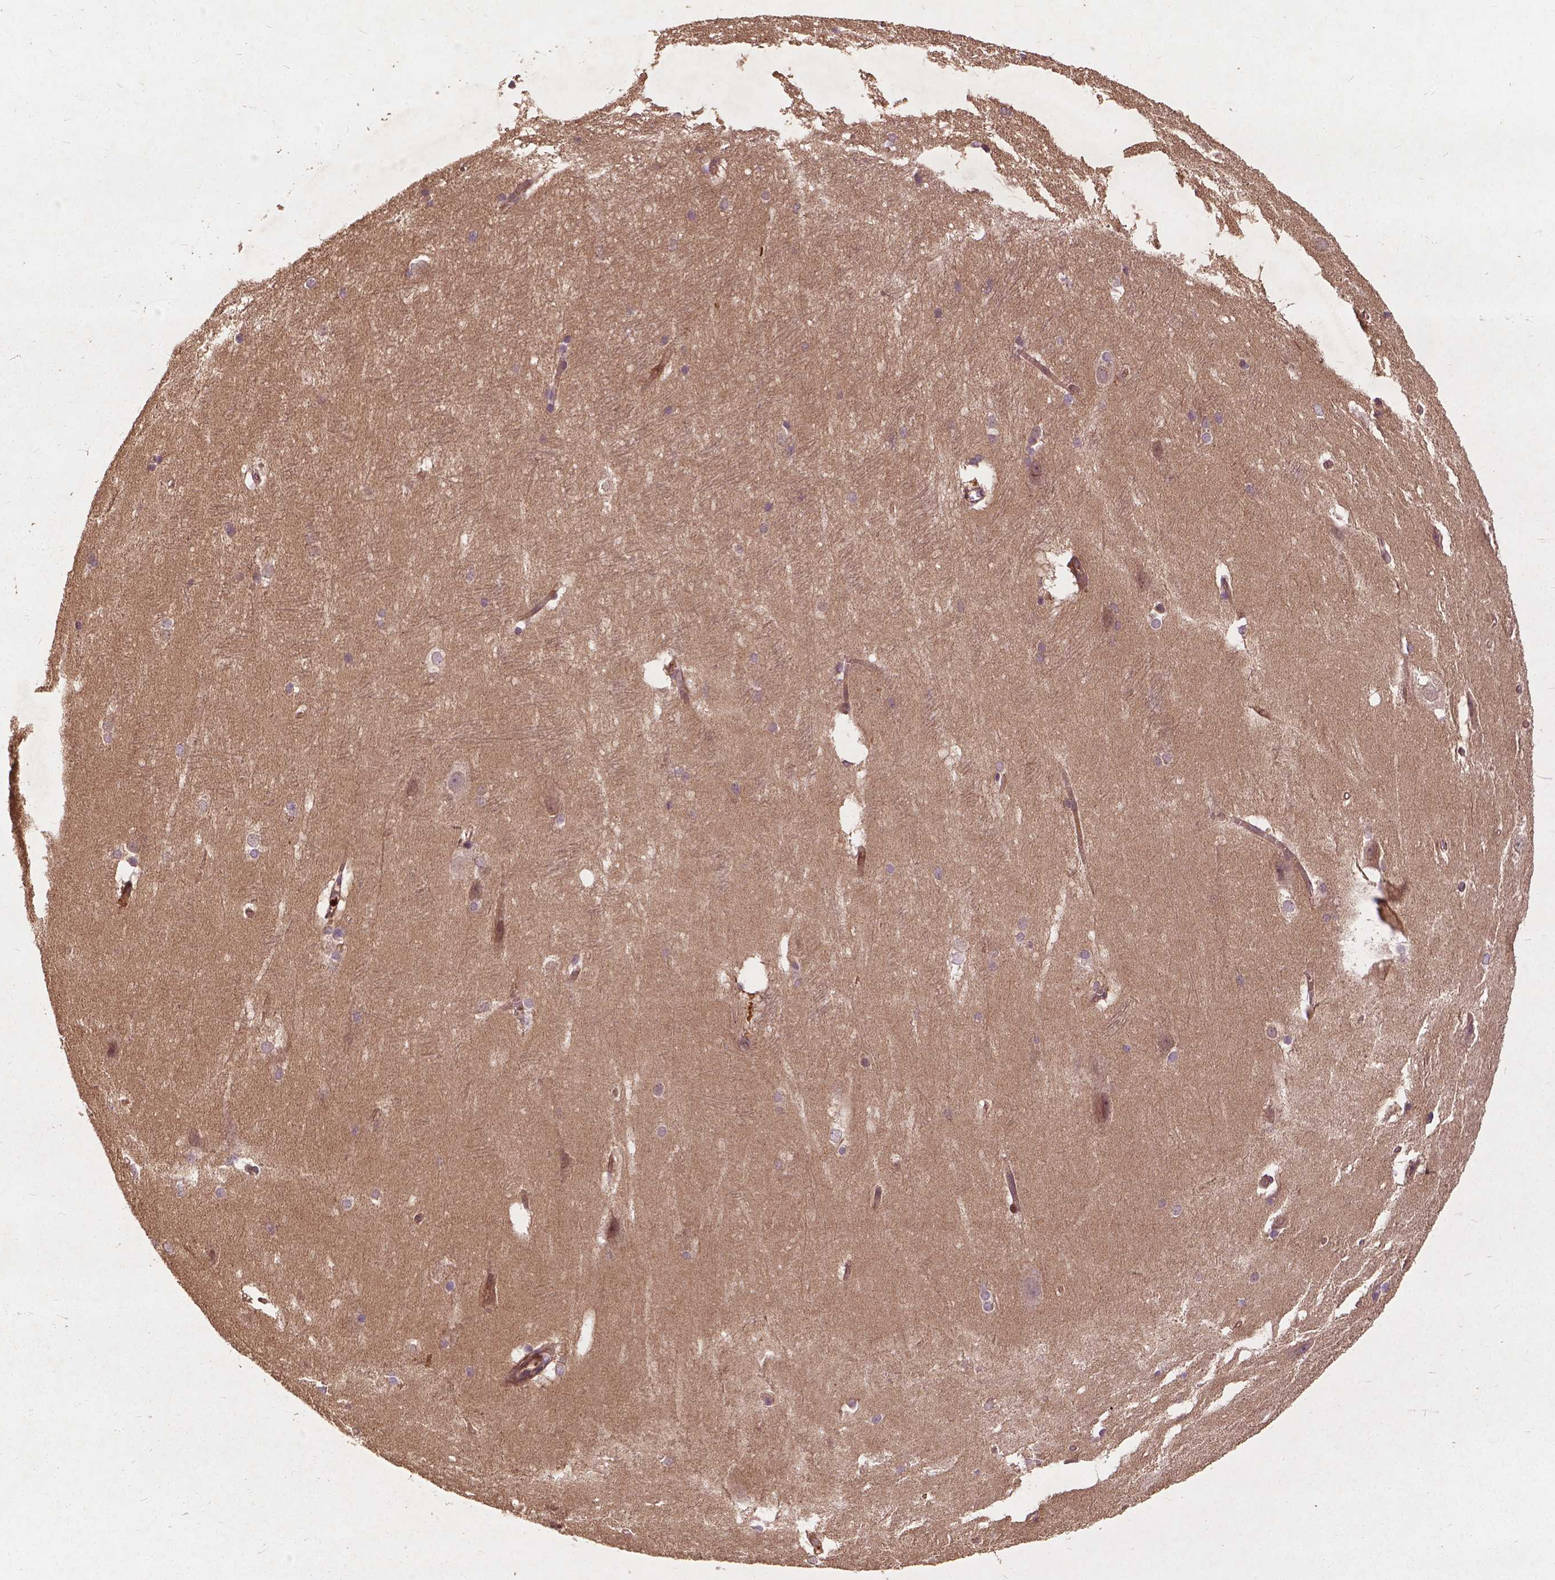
{"staining": {"intensity": "negative", "quantity": "none", "location": "none"}, "tissue": "hippocampus", "cell_type": "Glial cells", "image_type": "normal", "snomed": [{"axis": "morphology", "description": "Normal tissue, NOS"}, {"axis": "topography", "description": "Cerebral cortex"}, {"axis": "topography", "description": "Hippocampus"}], "caption": "Immunohistochemistry (IHC) of unremarkable human hippocampus displays no positivity in glial cells.", "gene": "UBXN2A", "patient": {"sex": "female", "age": 19}}